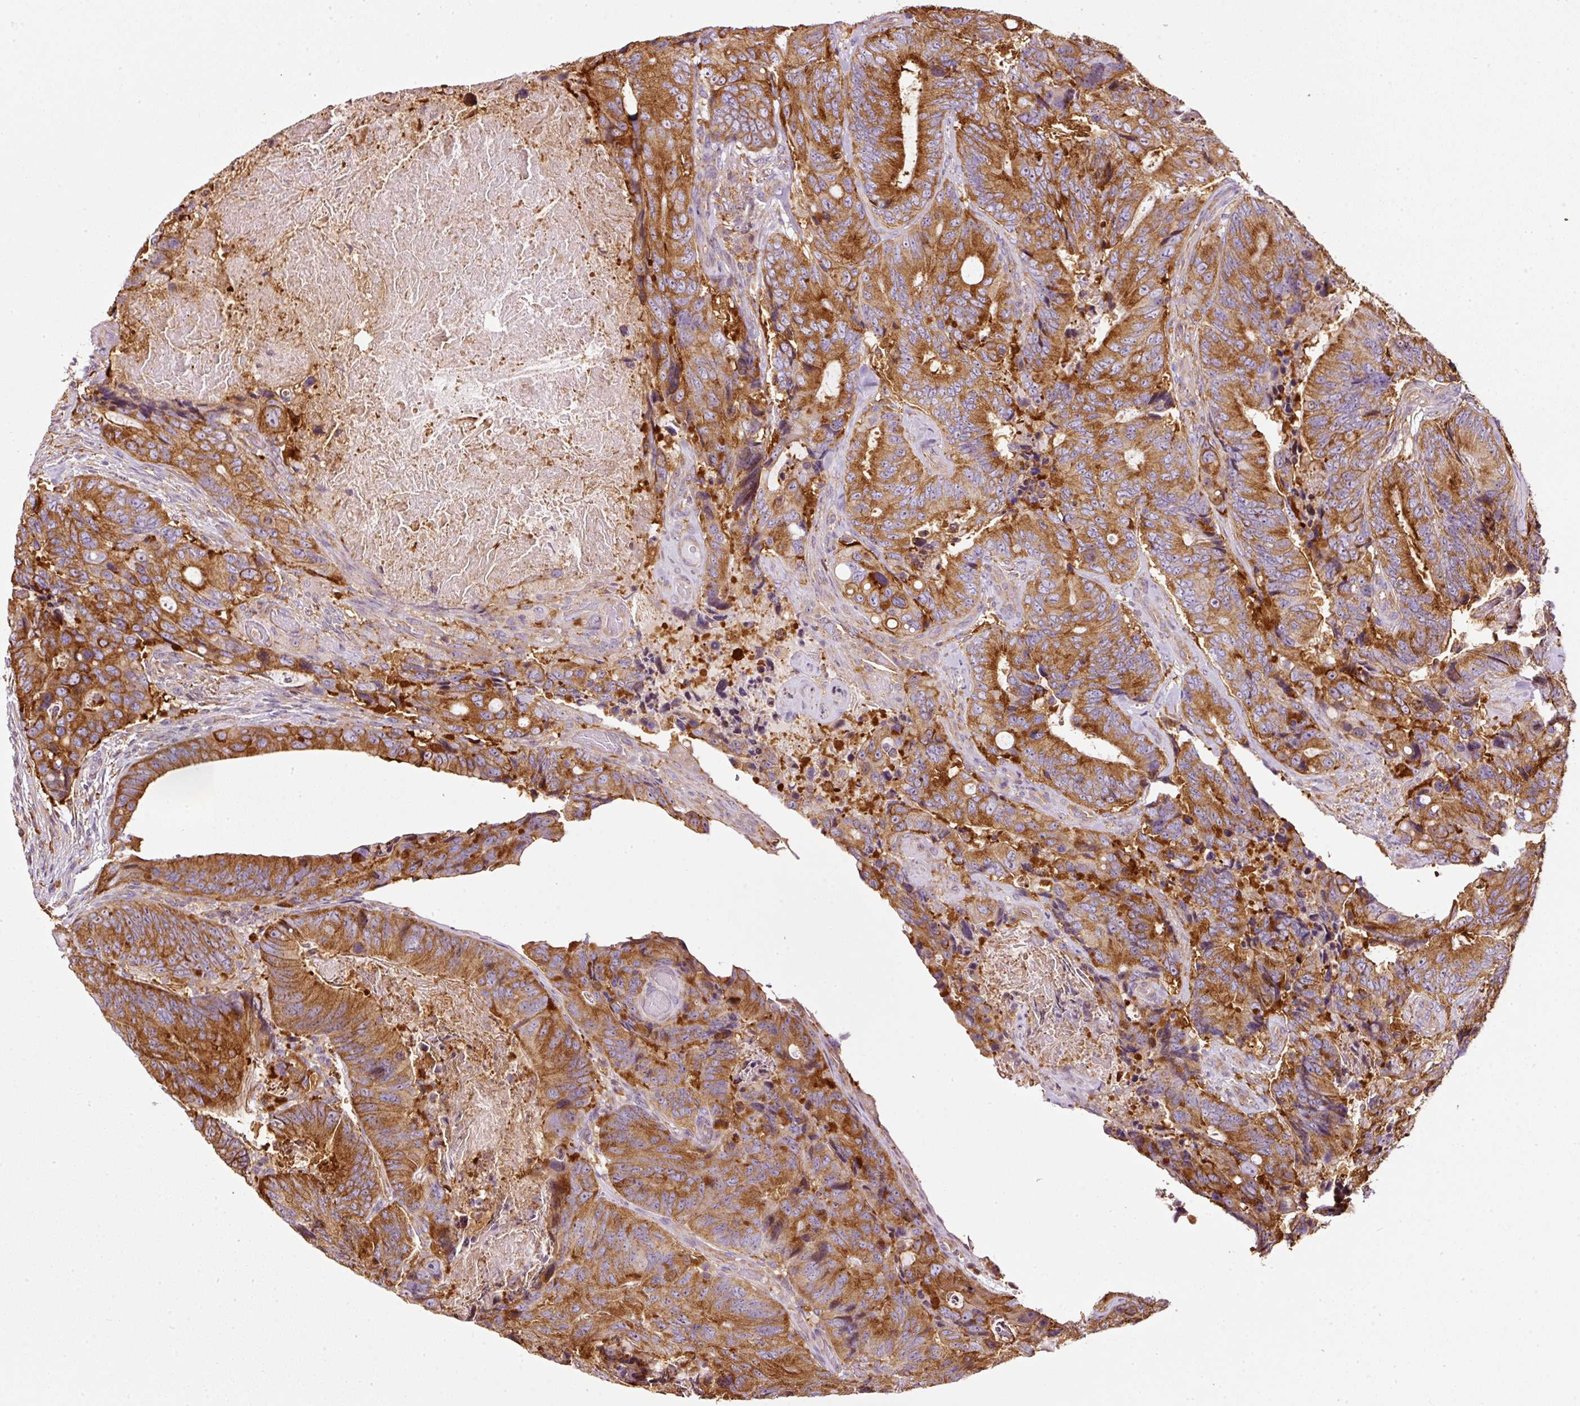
{"staining": {"intensity": "strong", "quantity": ">75%", "location": "cytoplasmic/membranous"}, "tissue": "colorectal cancer", "cell_type": "Tumor cells", "image_type": "cancer", "snomed": [{"axis": "morphology", "description": "Adenocarcinoma, NOS"}, {"axis": "topography", "description": "Colon"}], "caption": "A high-resolution micrograph shows immunohistochemistry staining of colorectal cancer, which demonstrates strong cytoplasmic/membranous expression in approximately >75% of tumor cells. (IHC, brightfield microscopy, high magnification).", "gene": "SCNM1", "patient": {"sex": "male", "age": 84}}